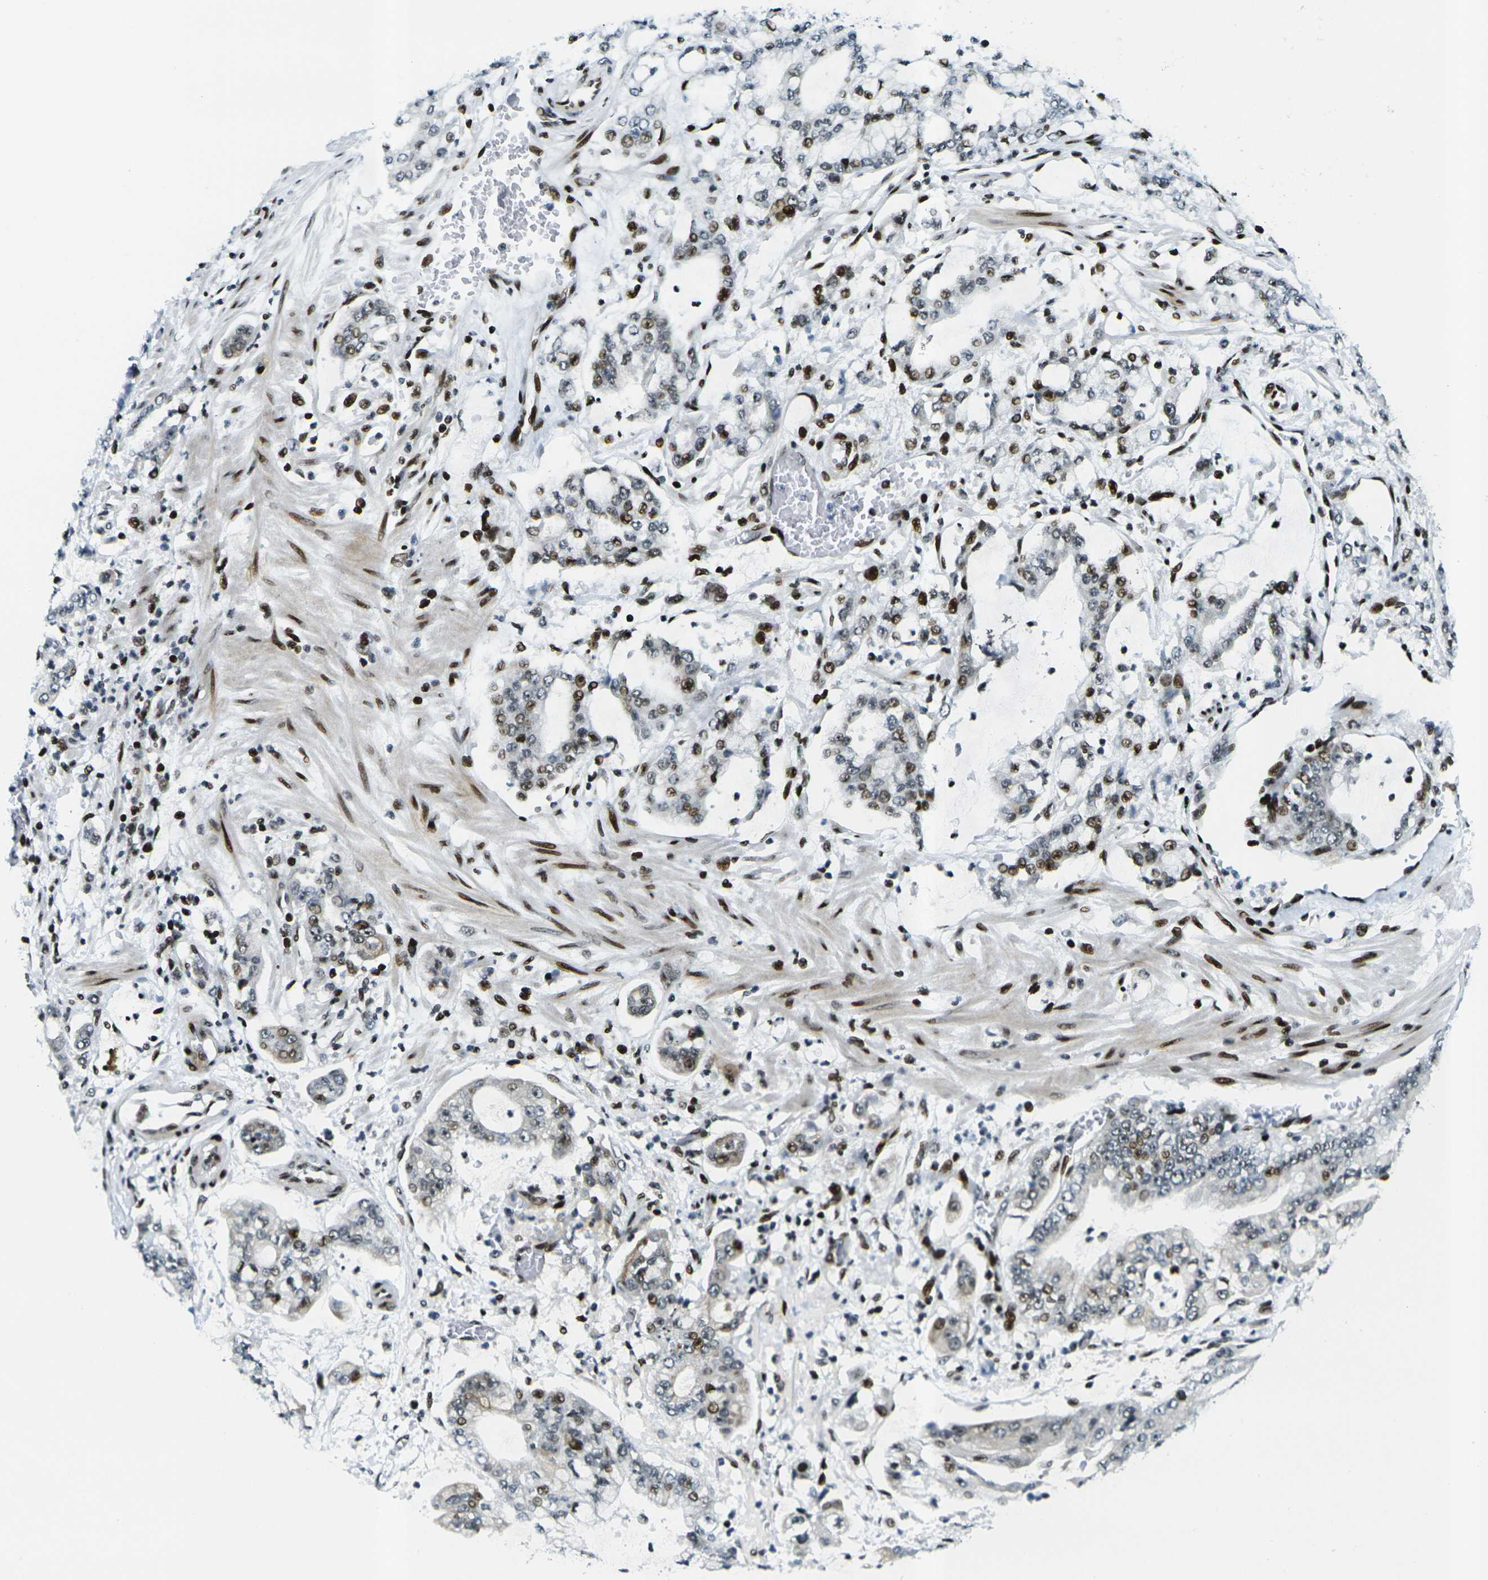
{"staining": {"intensity": "moderate", "quantity": "25%-75%", "location": "nuclear"}, "tissue": "stomach cancer", "cell_type": "Tumor cells", "image_type": "cancer", "snomed": [{"axis": "morphology", "description": "Adenocarcinoma, NOS"}, {"axis": "topography", "description": "Stomach"}], "caption": "Immunohistochemistry (IHC) staining of stomach adenocarcinoma, which demonstrates medium levels of moderate nuclear staining in about 25%-75% of tumor cells indicating moderate nuclear protein staining. The staining was performed using DAB (3,3'-diaminobenzidine) (brown) for protein detection and nuclei were counterstained in hematoxylin (blue).", "gene": "H3-3A", "patient": {"sex": "male", "age": 76}}